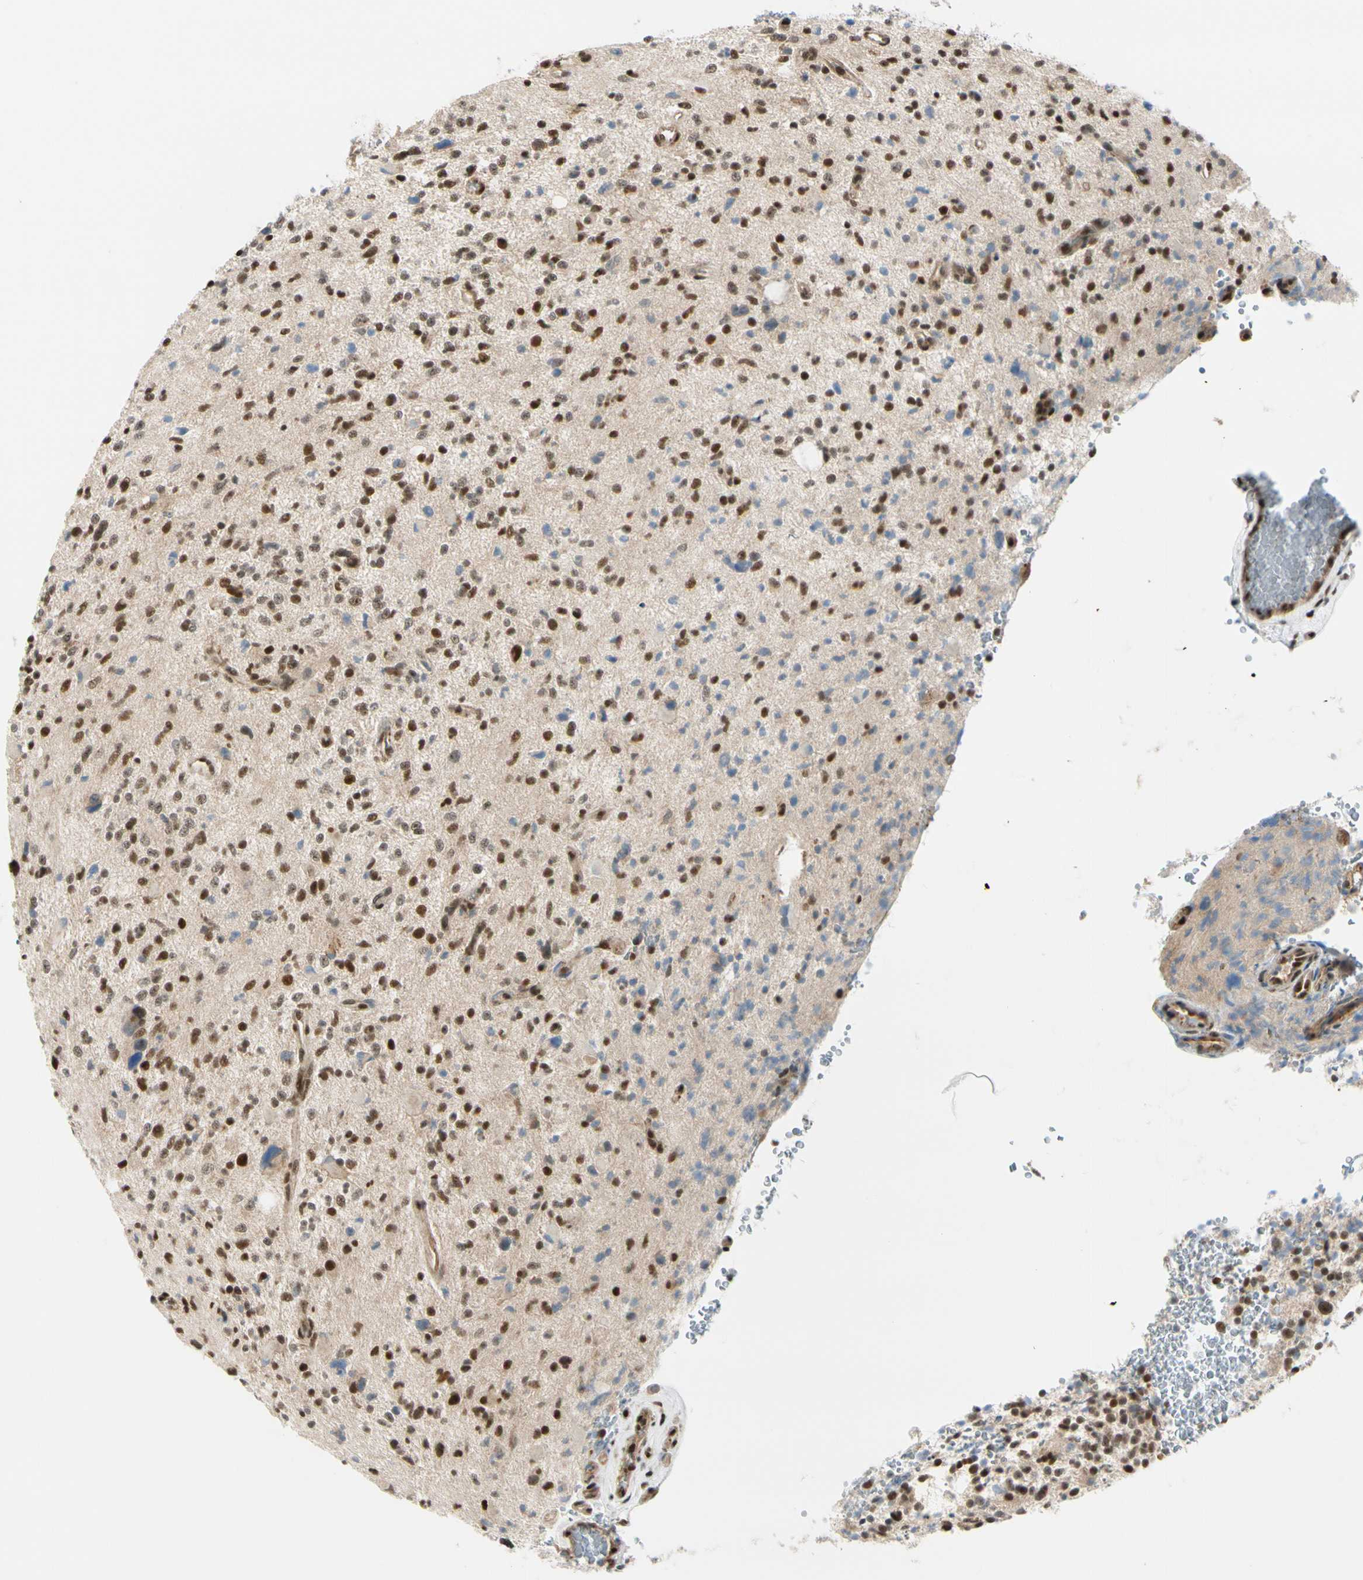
{"staining": {"intensity": "strong", "quantity": "25%-75%", "location": "nuclear"}, "tissue": "glioma", "cell_type": "Tumor cells", "image_type": "cancer", "snomed": [{"axis": "morphology", "description": "Glioma, malignant, High grade"}, {"axis": "topography", "description": "Brain"}], "caption": "Immunohistochemical staining of malignant high-grade glioma reveals strong nuclear protein positivity in about 25%-75% of tumor cells.", "gene": "DAXX", "patient": {"sex": "male", "age": 48}}